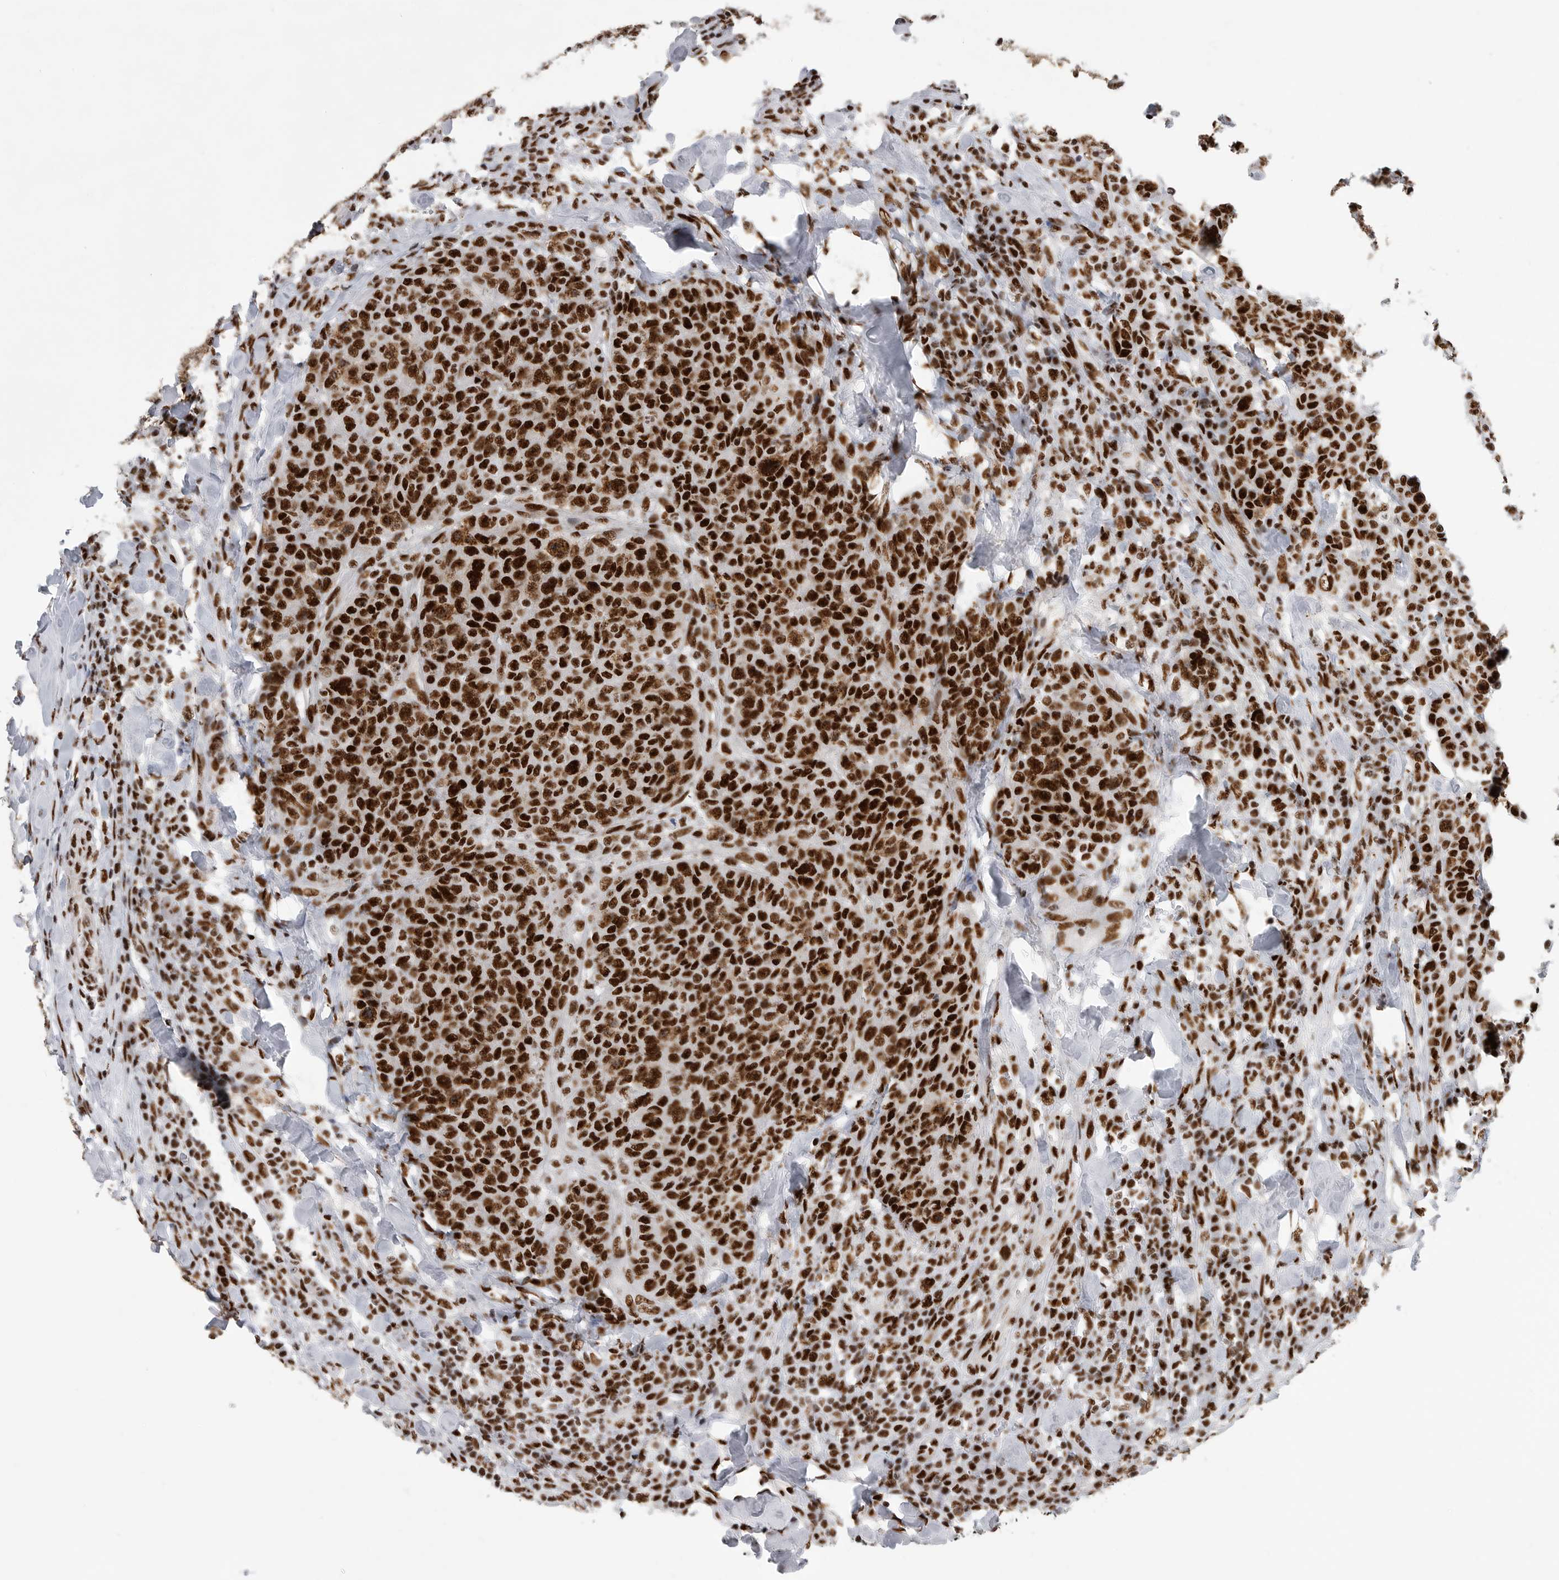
{"staining": {"intensity": "strong", "quantity": ">75%", "location": "nuclear"}, "tissue": "breast cancer", "cell_type": "Tumor cells", "image_type": "cancer", "snomed": [{"axis": "morphology", "description": "Duct carcinoma"}, {"axis": "topography", "description": "Breast"}], "caption": "Breast cancer (infiltrating ductal carcinoma) was stained to show a protein in brown. There is high levels of strong nuclear staining in approximately >75% of tumor cells.", "gene": "BCLAF1", "patient": {"sex": "female", "age": 37}}